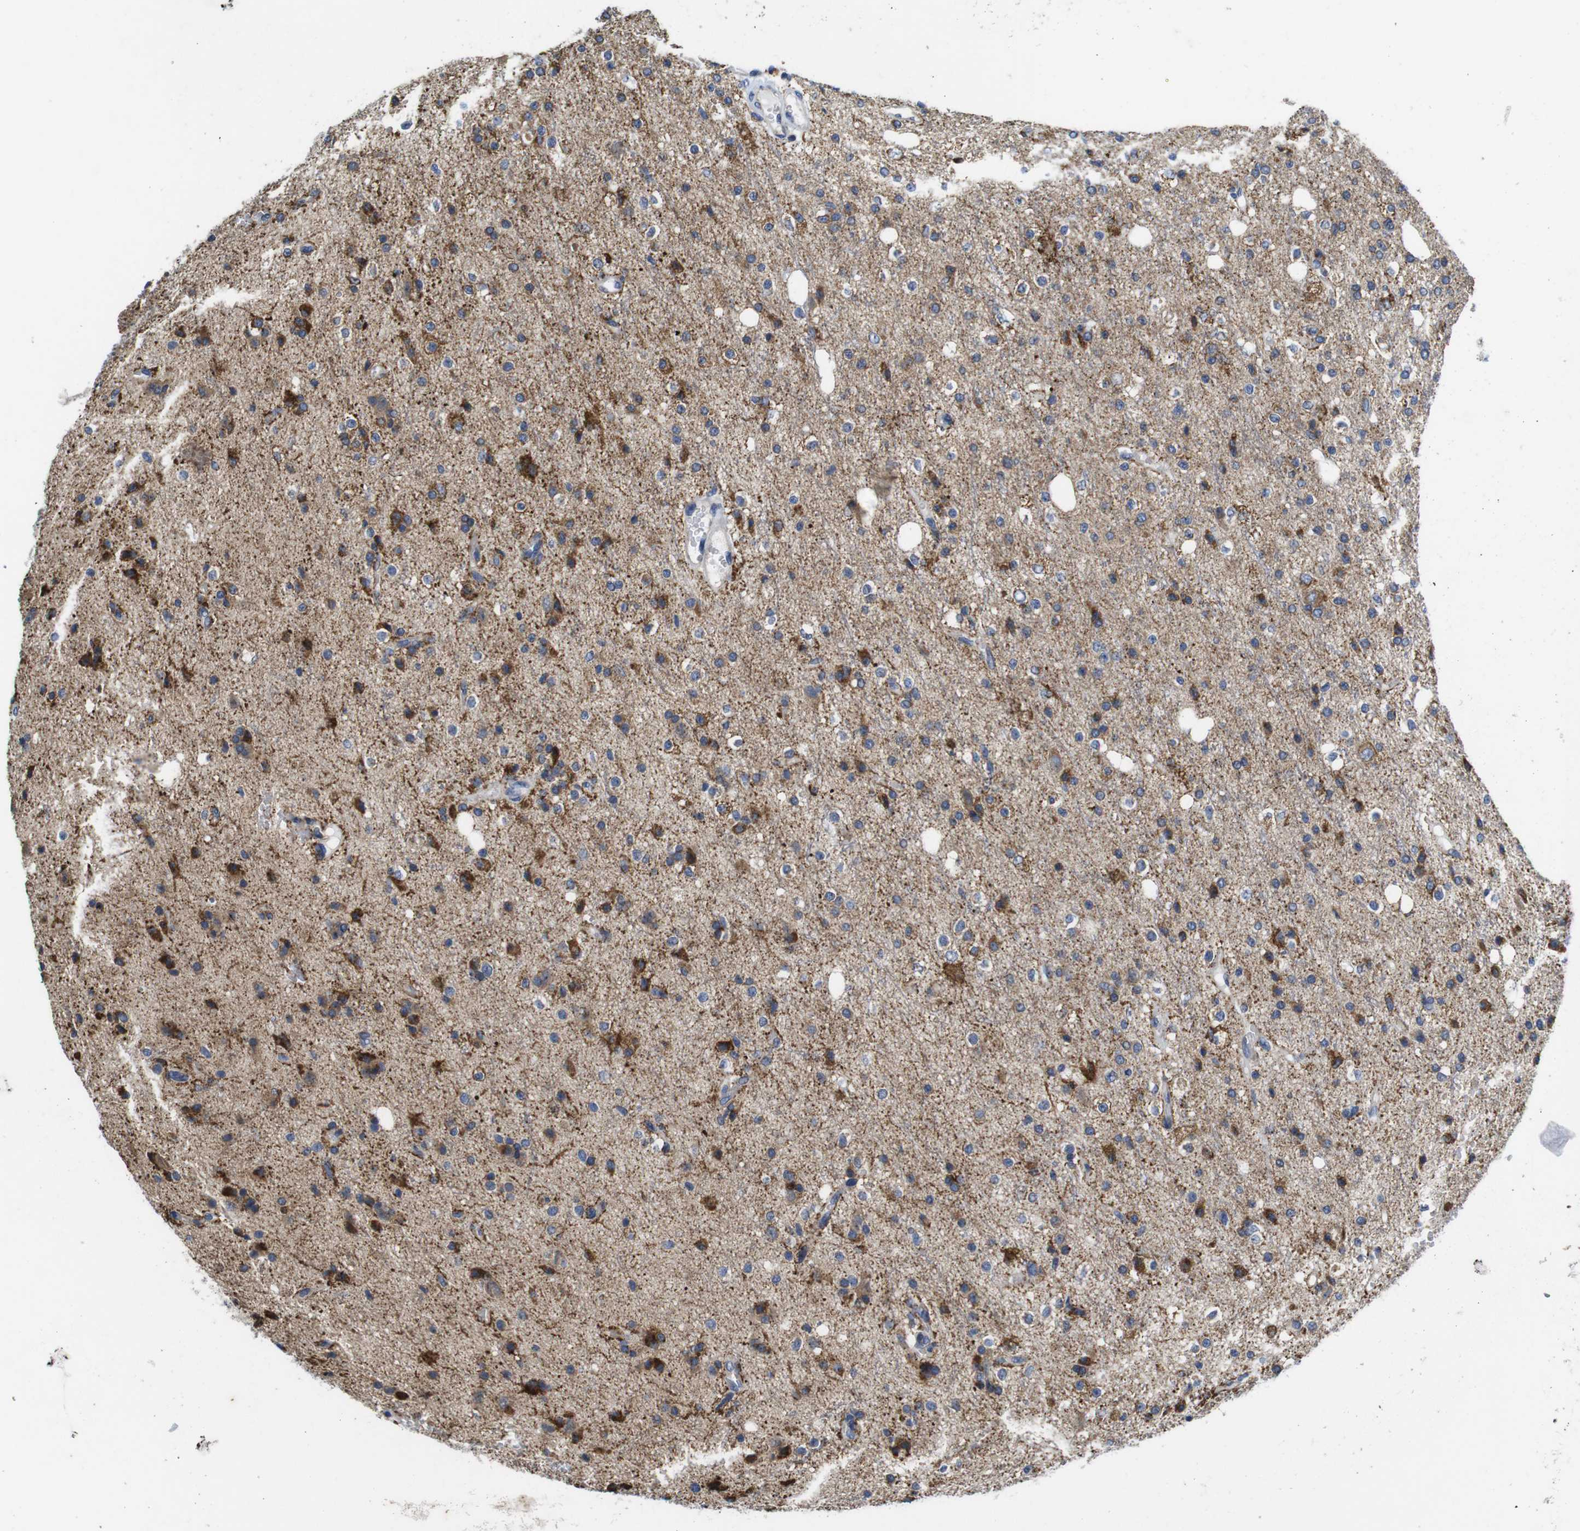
{"staining": {"intensity": "strong", "quantity": ">75%", "location": "cytoplasmic/membranous"}, "tissue": "glioma", "cell_type": "Tumor cells", "image_type": "cancer", "snomed": [{"axis": "morphology", "description": "Glioma, malignant, High grade"}, {"axis": "topography", "description": "Brain"}], "caption": "Tumor cells show strong cytoplasmic/membranous positivity in about >75% of cells in glioma.", "gene": "MARCHF7", "patient": {"sex": "male", "age": 47}}